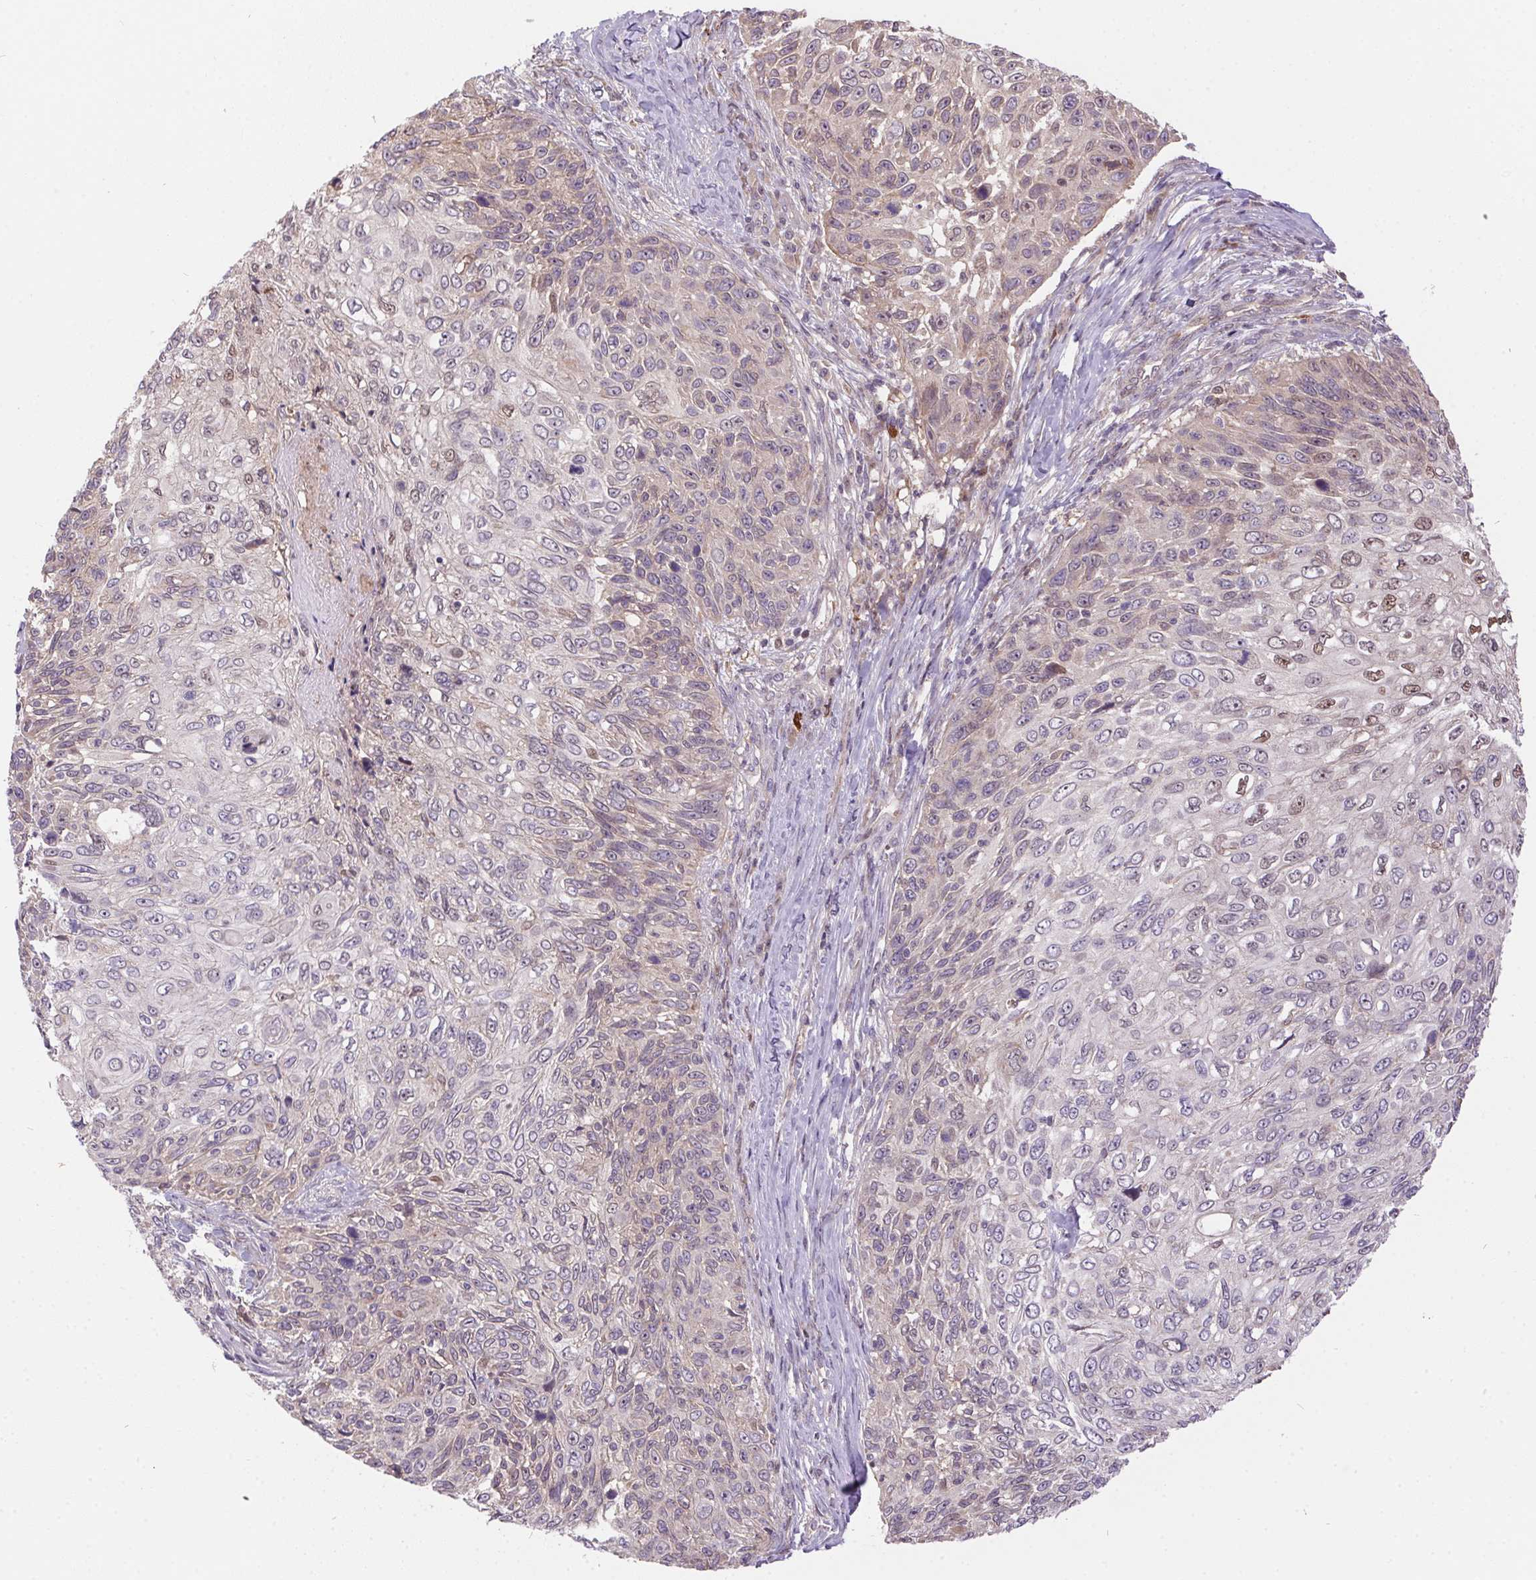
{"staining": {"intensity": "negative", "quantity": "none", "location": "none"}, "tissue": "skin cancer", "cell_type": "Tumor cells", "image_type": "cancer", "snomed": [{"axis": "morphology", "description": "Squamous cell carcinoma, NOS"}, {"axis": "topography", "description": "Skin"}], "caption": "DAB (3,3'-diaminobenzidine) immunohistochemical staining of human squamous cell carcinoma (skin) exhibits no significant positivity in tumor cells. (Brightfield microscopy of DAB (3,3'-diaminobenzidine) immunohistochemistry at high magnification).", "gene": "NUDT16", "patient": {"sex": "male", "age": 92}}